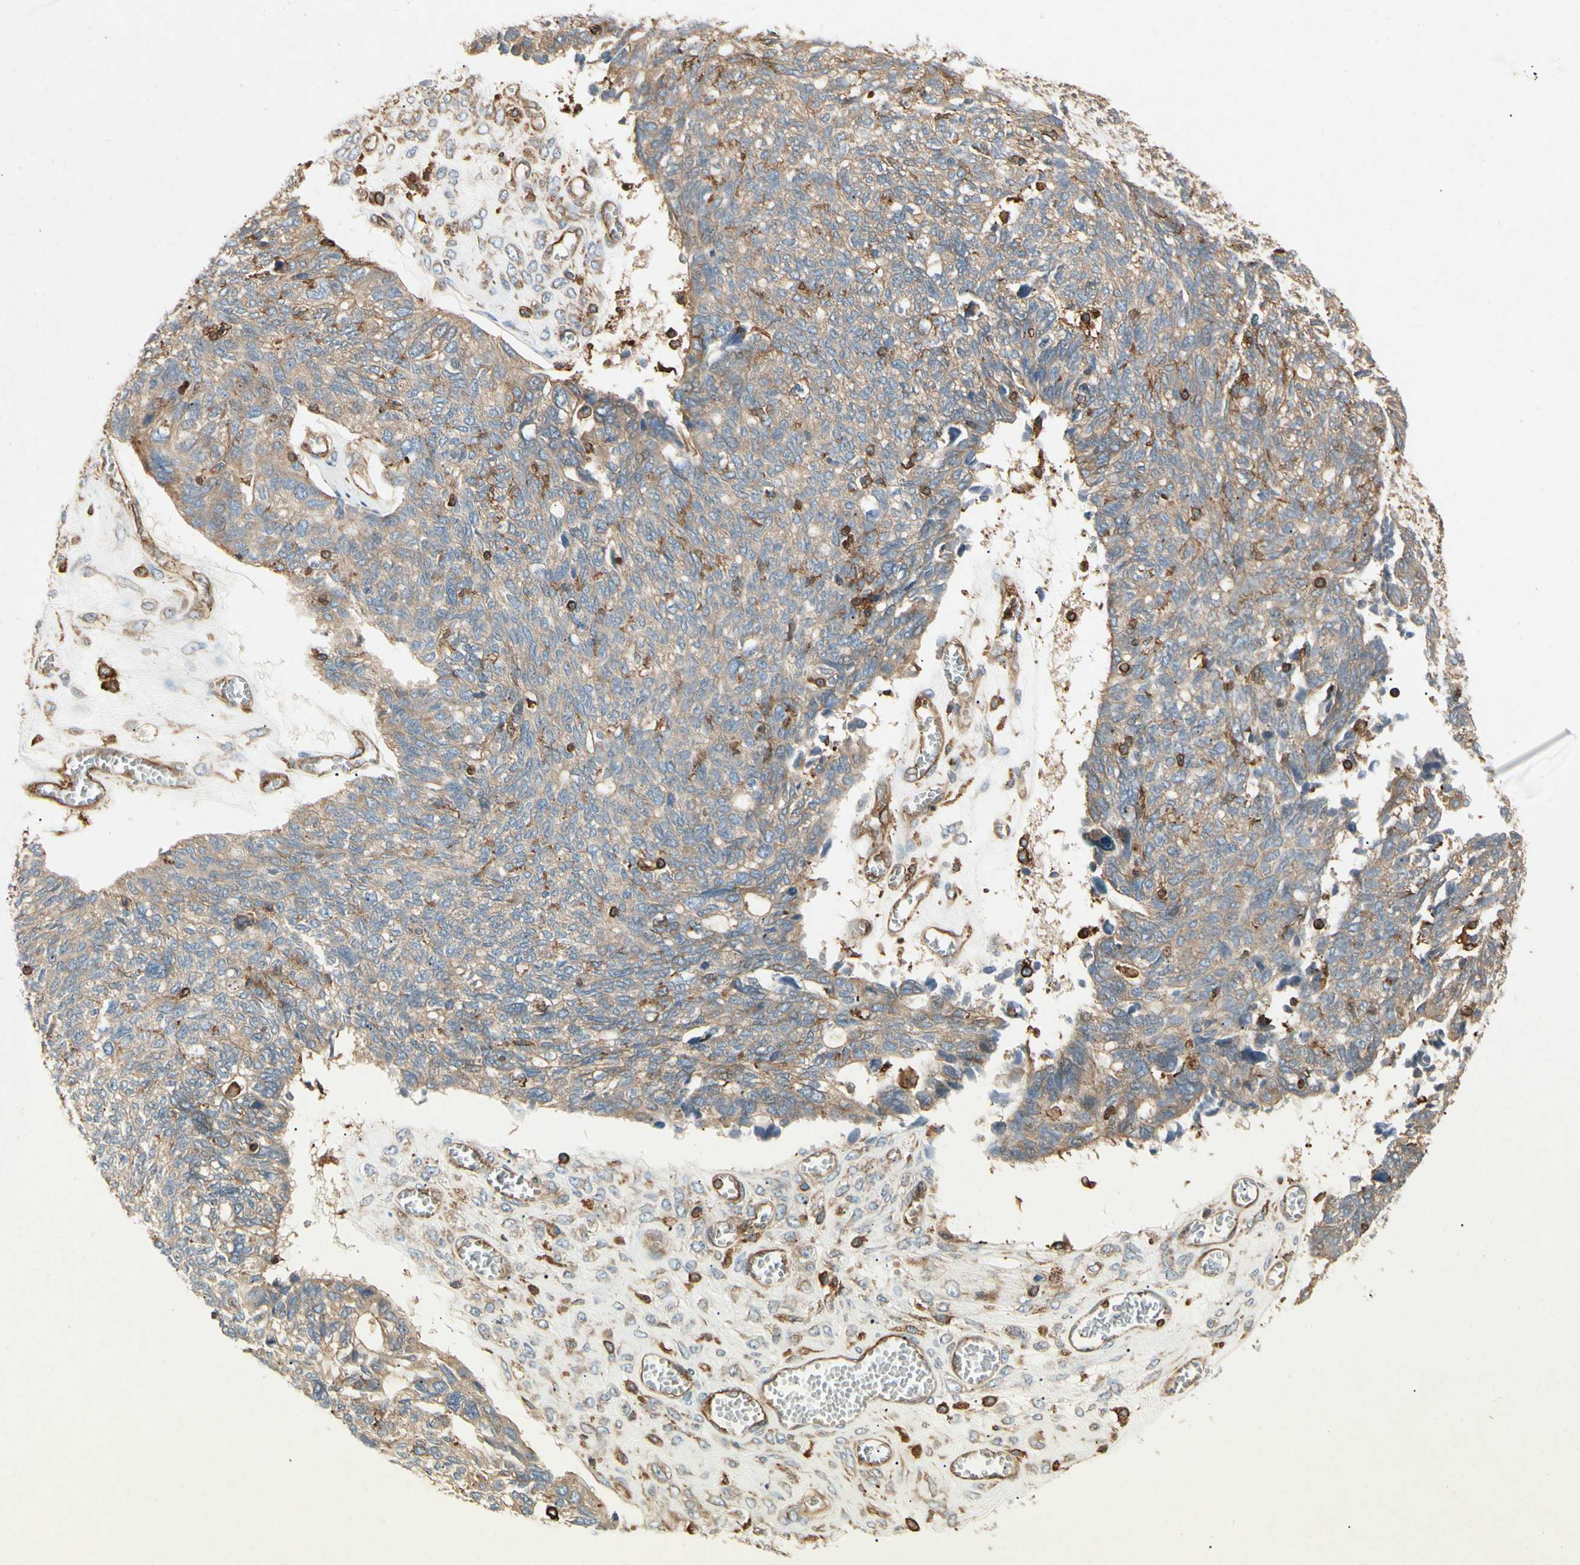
{"staining": {"intensity": "moderate", "quantity": ">75%", "location": "cytoplasmic/membranous"}, "tissue": "ovarian cancer", "cell_type": "Tumor cells", "image_type": "cancer", "snomed": [{"axis": "morphology", "description": "Cystadenocarcinoma, serous, NOS"}, {"axis": "topography", "description": "Ovary"}], "caption": "There is medium levels of moderate cytoplasmic/membranous staining in tumor cells of ovarian cancer, as demonstrated by immunohistochemical staining (brown color).", "gene": "ARPC2", "patient": {"sex": "female", "age": 79}}